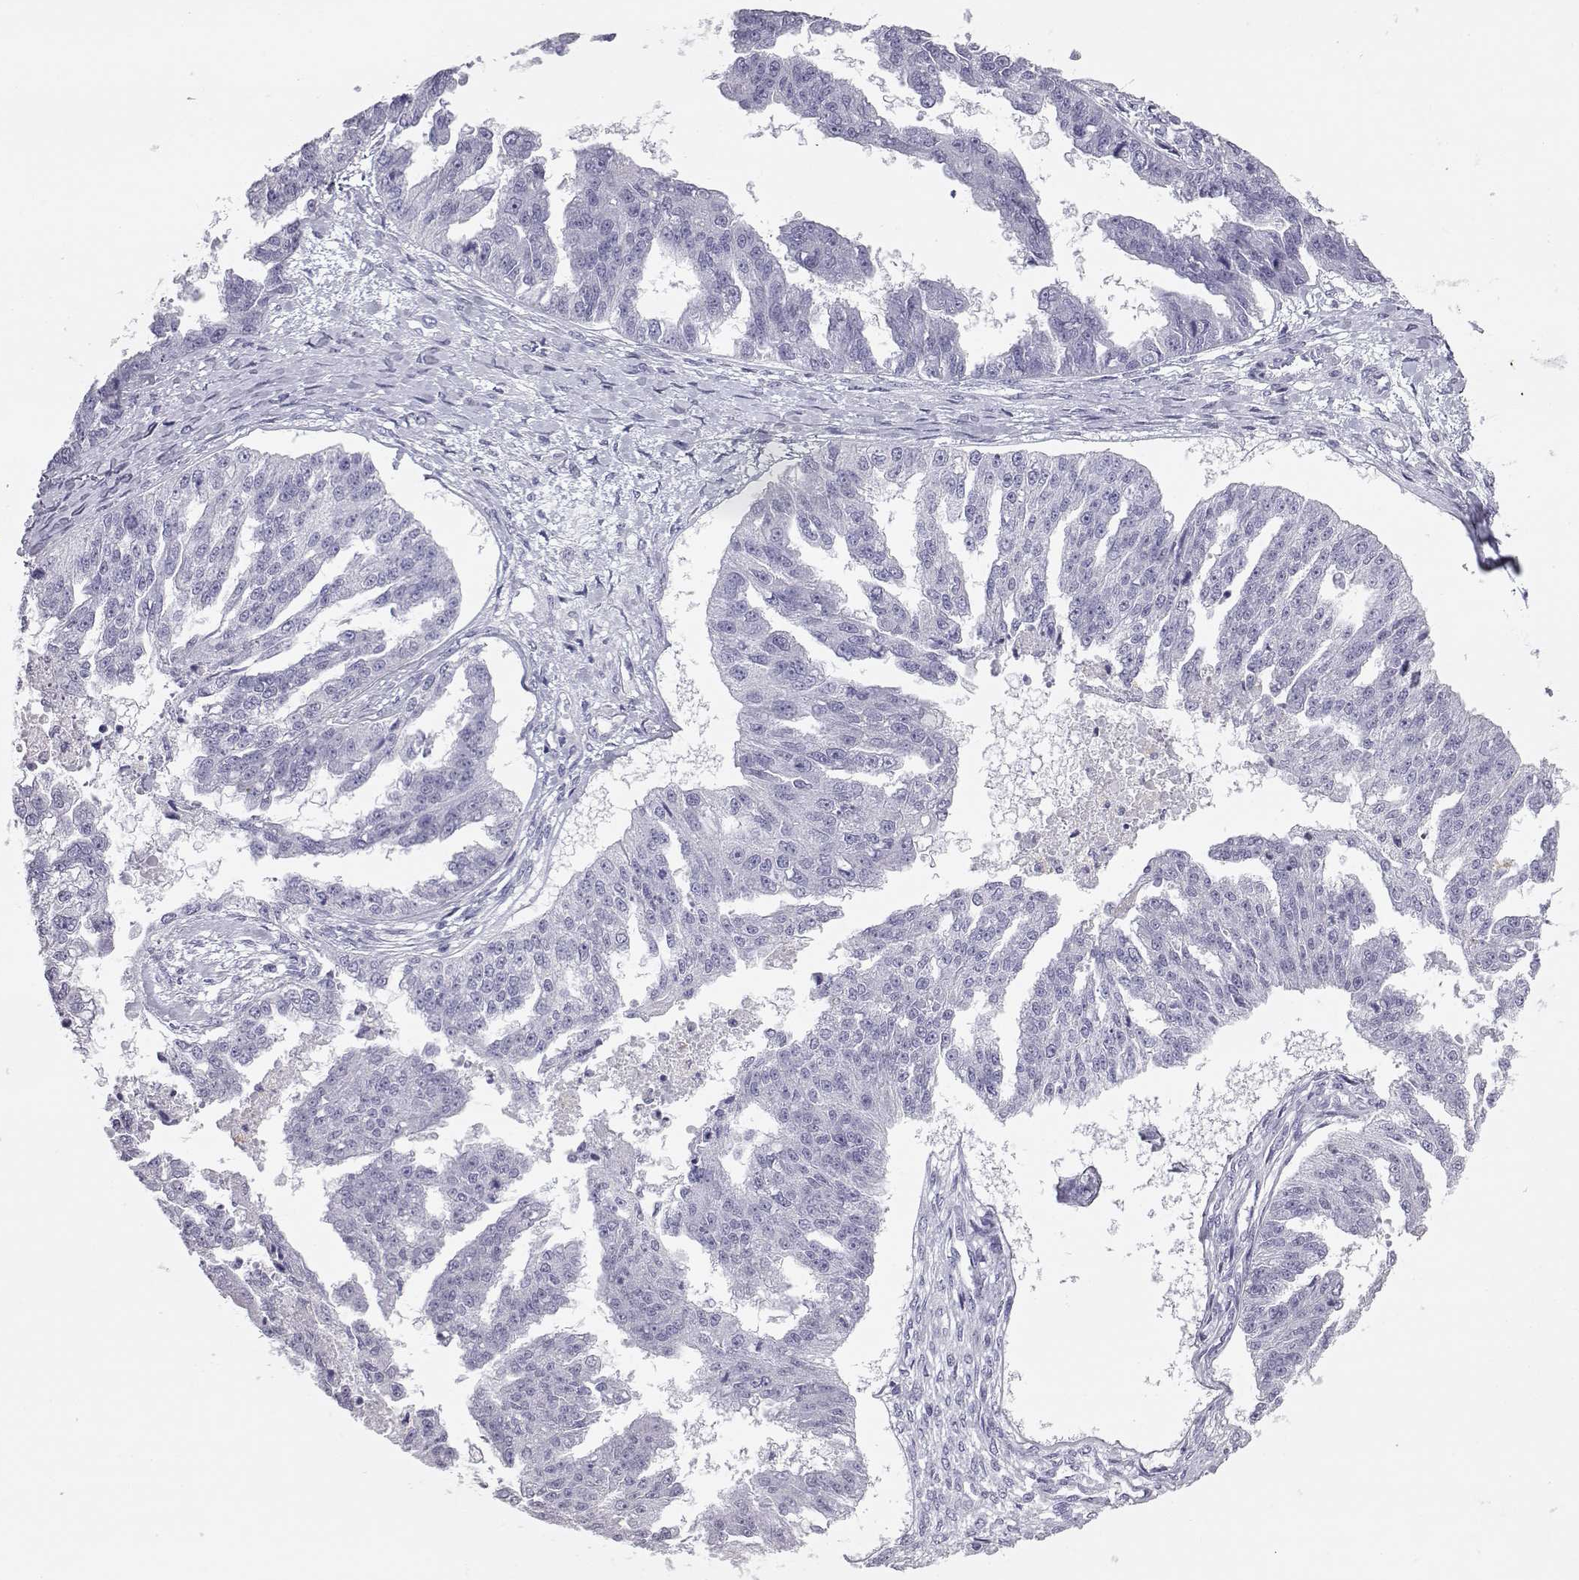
{"staining": {"intensity": "negative", "quantity": "none", "location": "none"}, "tissue": "ovarian cancer", "cell_type": "Tumor cells", "image_type": "cancer", "snomed": [{"axis": "morphology", "description": "Cystadenocarcinoma, serous, NOS"}, {"axis": "topography", "description": "Ovary"}], "caption": "Tumor cells show no significant positivity in serous cystadenocarcinoma (ovarian). Brightfield microscopy of immunohistochemistry (IHC) stained with DAB (brown) and hematoxylin (blue), captured at high magnification.", "gene": "ITLN2", "patient": {"sex": "female", "age": 58}}